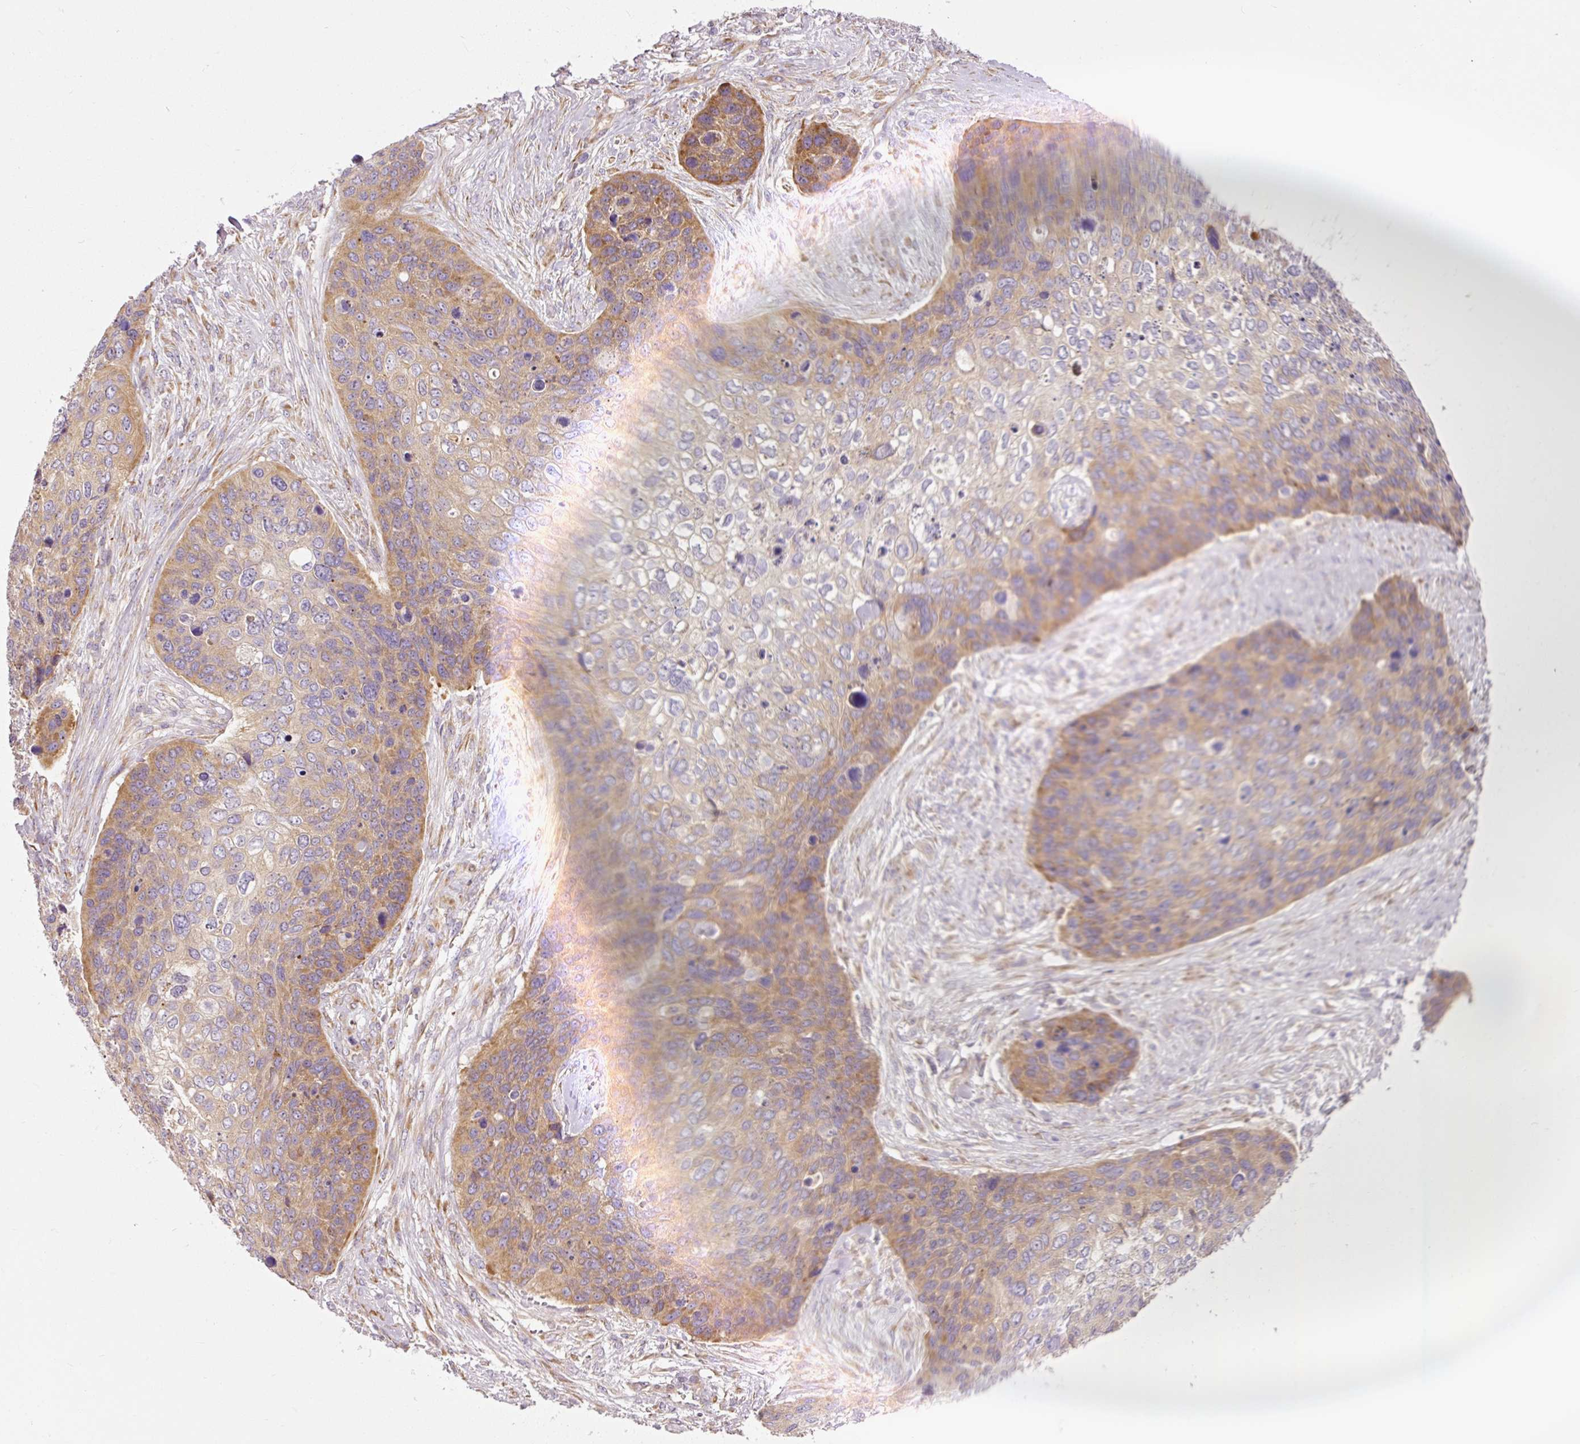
{"staining": {"intensity": "moderate", "quantity": "25%-75%", "location": "cytoplasmic/membranous"}, "tissue": "skin cancer", "cell_type": "Tumor cells", "image_type": "cancer", "snomed": [{"axis": "morphology", "description": "Basal cell carcinoma"}, {"axis": "topography", "description": "Skin"}], "caption": "Protein expression analysis of skin basal cell carcinoma reveals moderate cytoplasmic/membranous staining in about 25%-75% of tumor cells. (DAB (3,3'-diaminobenzidine) IHC with brightfield microscopy, high magnification).", "gene": "RPL10A", "patient": {"sex": "female", "age": 74}}